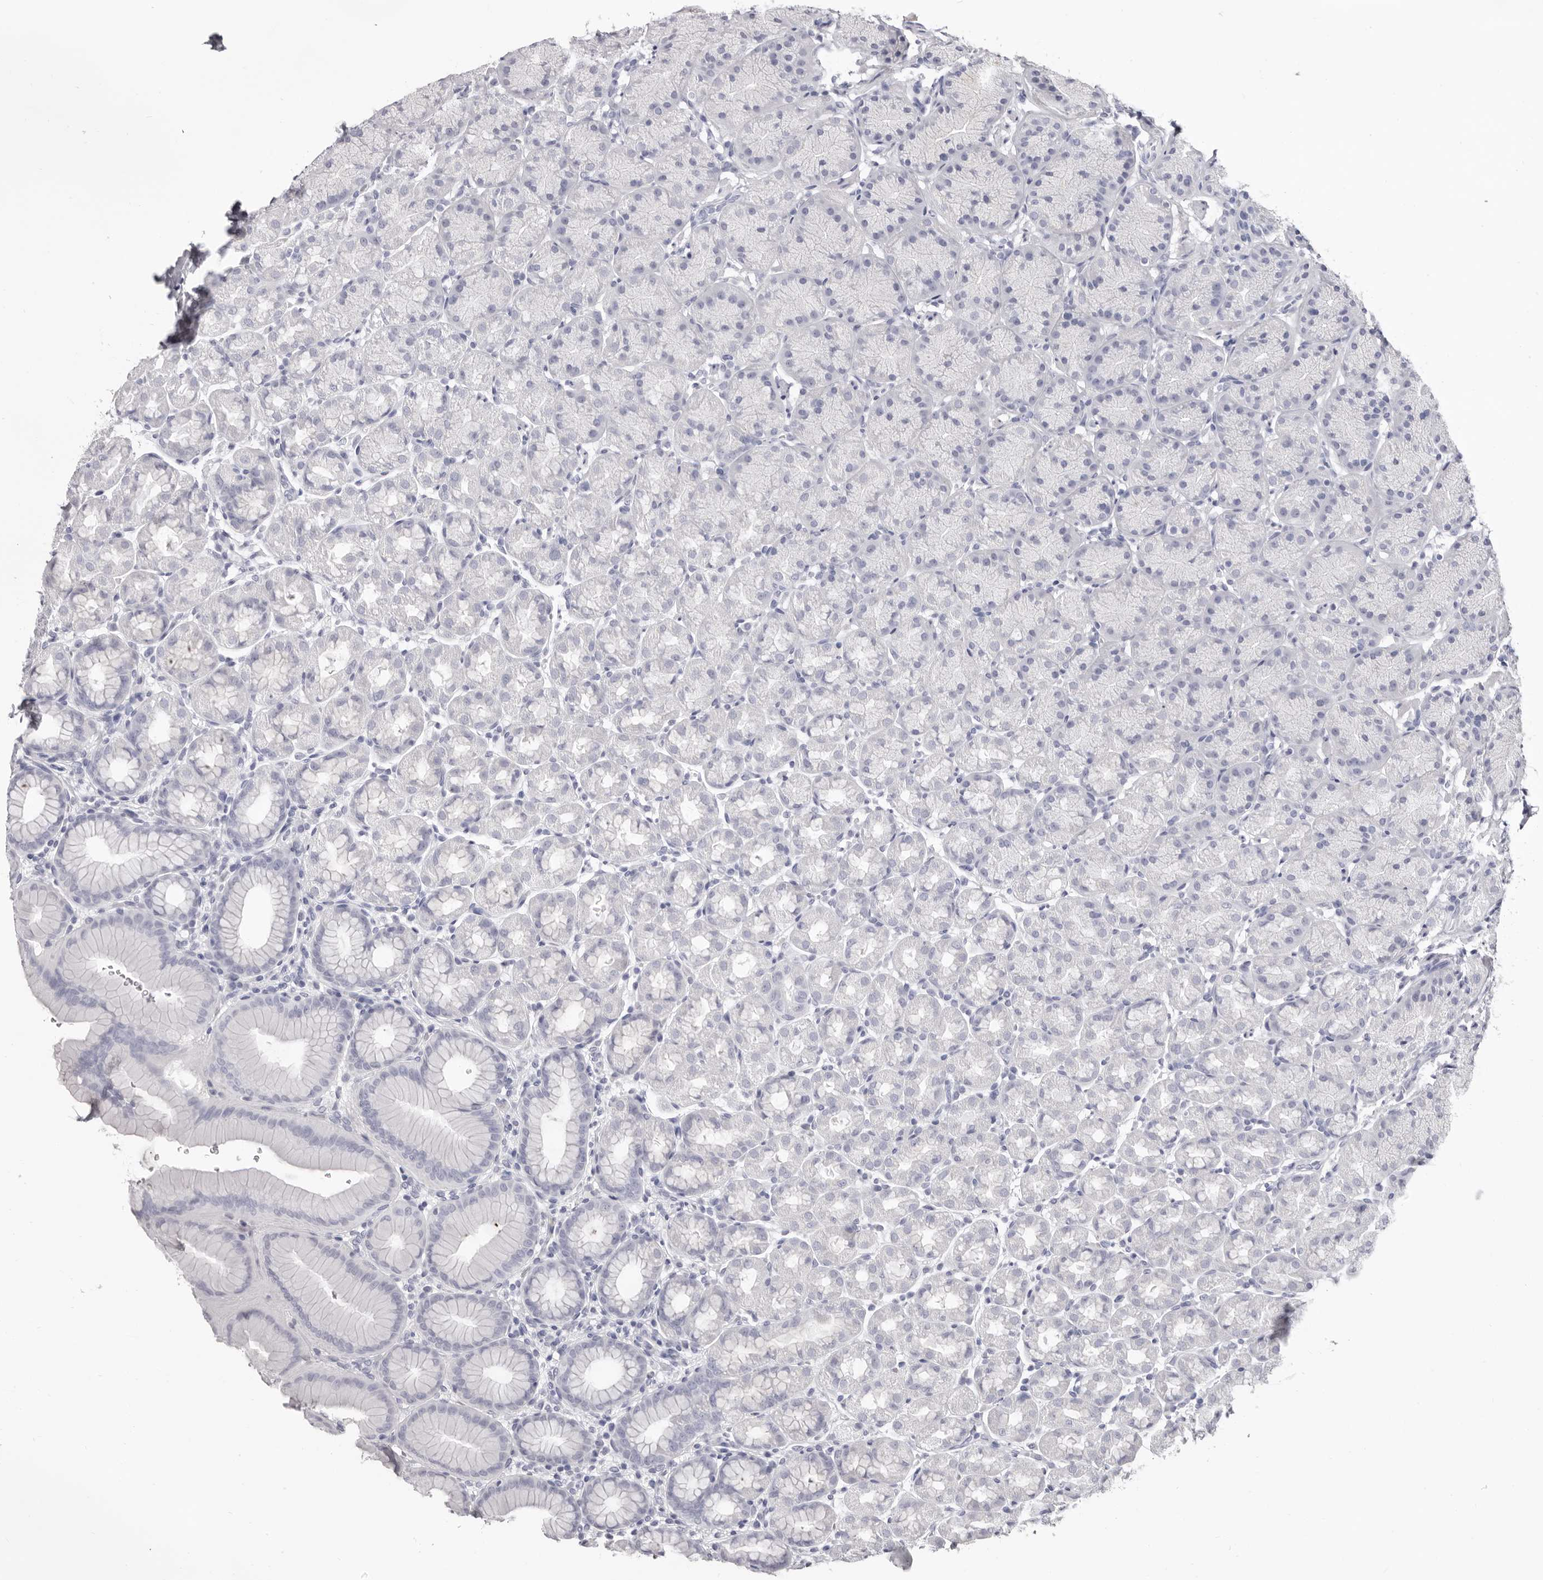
{"staining": {"intensity": "negative", "quantity": "none", "location": "none"}, "tissue": "stomach", "cell_type": "Glandular cells", "image_type": "normal", "snomed": [{"axis": "morphology", "description": "Normal tissue, NOS"}, {"axis": "topography", "description": "Stomach"}], "caption": "This is a image of immunohistochemistry staining of normal stomach, which shows no positivity in glandular cells. The staining is performed using DAB brown chromogen with nuclei counter-stained in using hematoxylin.", "gene": "LPO", "patient": {"sex": "male", "age": 42}}